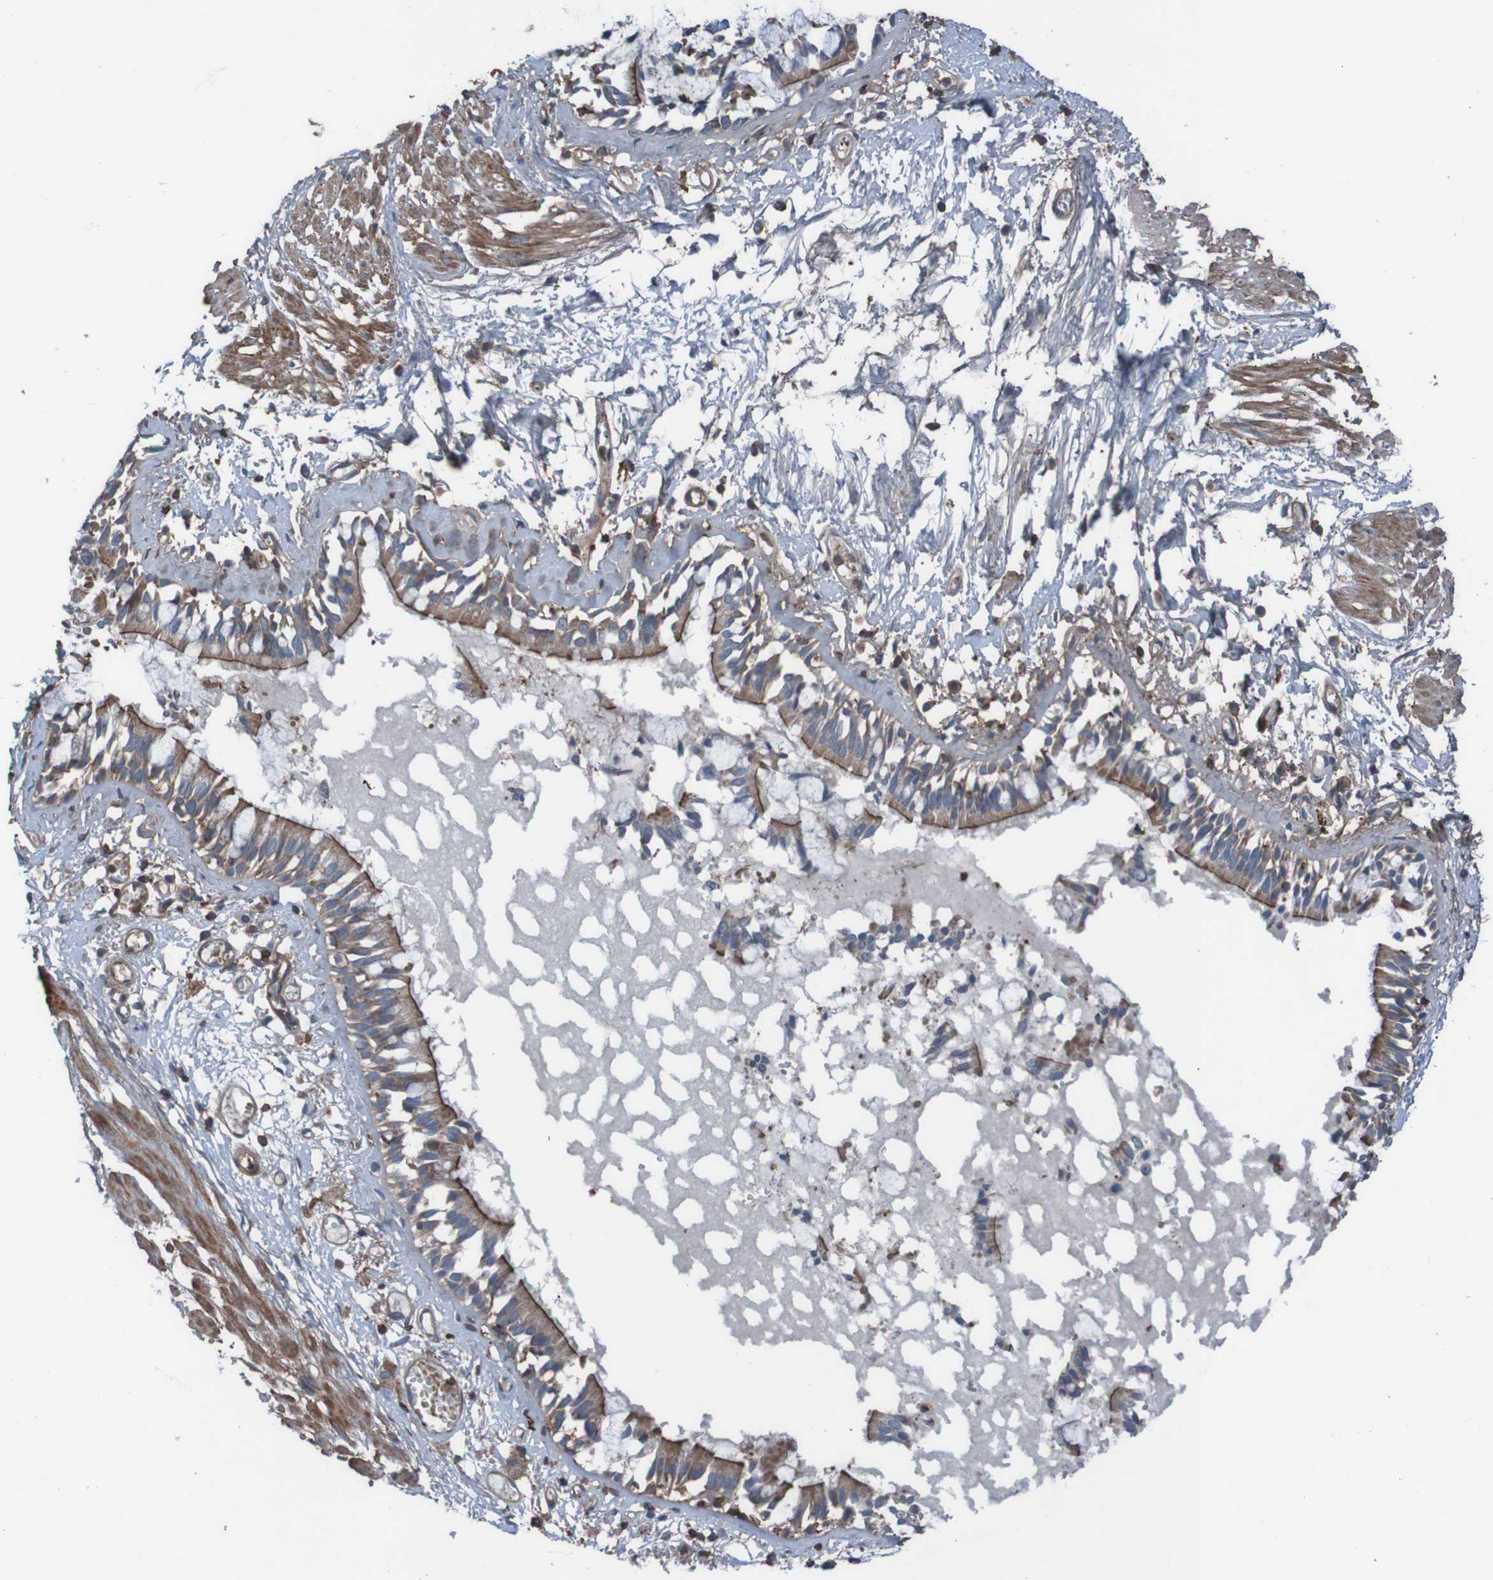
{"staining": {"intensity": "strong", "quantity": ">75%", "location": "cytoplasmic/membranous,nuclear"}, "tissue": "bronchus", "cell_type": "Respiratory epithelial cells", "image_type": "normal", "snomed": [{"axis": "morphology", "description": "Normal tissue, NOS"}, {"axis": "morphology", "description": "Inflammation, NOS"}, {"axis": "topography", "description": "Cartilage tissue"}, {"axis": "topography", "description": "Lung"}], "caption": "Immunohistochemistry staining of unremarkable bronchus, which exhibits high levels of strong cytoplasmic/membranous,nuclear staining in approximately >75% of respiratory epithelial cells indicating strong cytoplasmic/membranous,nuclear protein expression. The staining was performed using DAB (brown) for protein detection and nuclei were counterstained in hematoxylin (blue).", "gene": "PDGFB", "patient": {"sex": "male", "age": 71}}